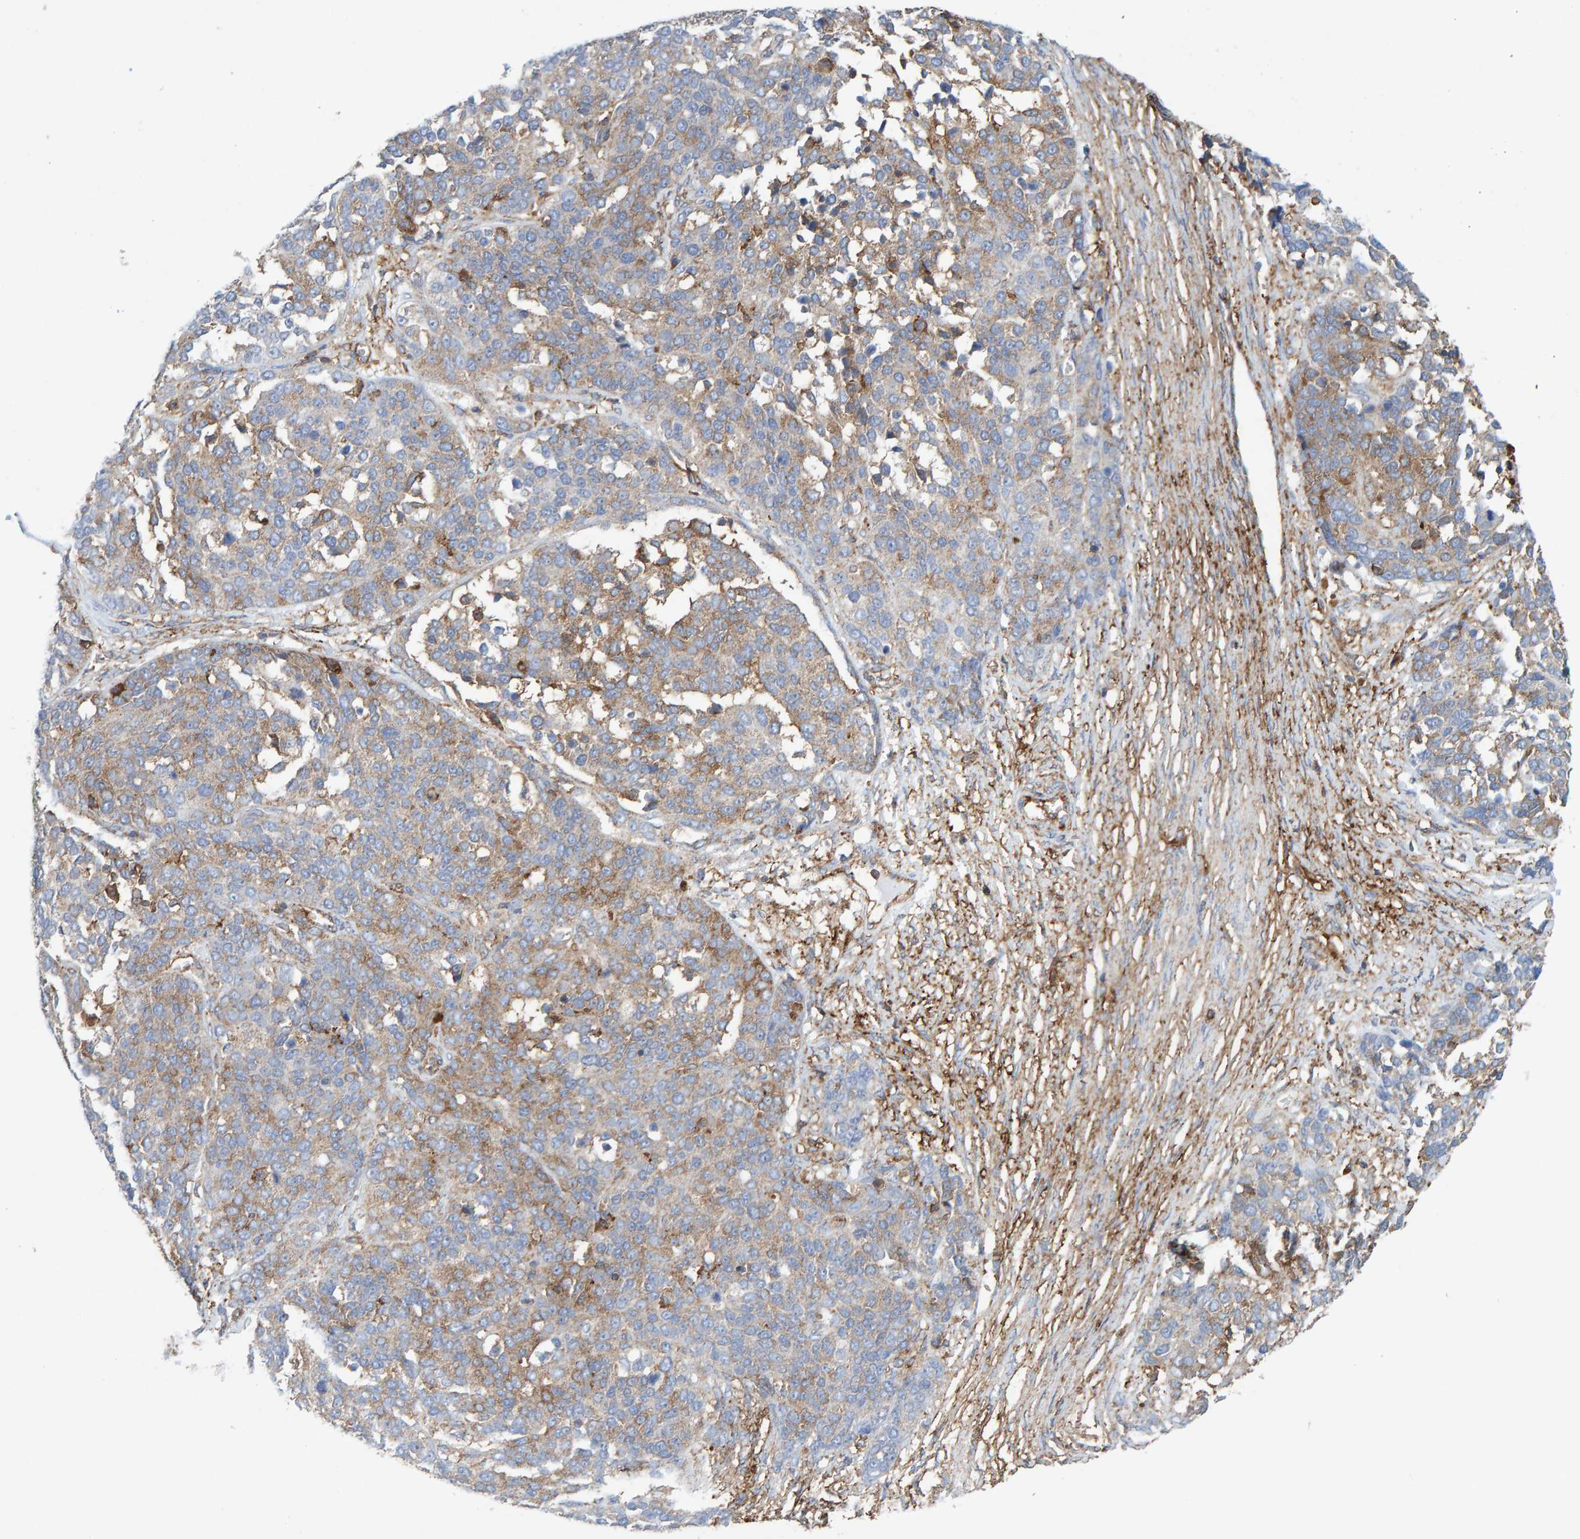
{"staining": {"intensity": "moderate", "quantity": "25%-75%", "location": "cytoplasmic/membranous"}, "tissue": "ovarian cancer", "cell_type": "Tumor cells", "image_type": "cancer", "snomed": [{"axis": "morphology", "description": "Cystadenocarcinoma, serous, NOS"}, {"axis": "topography", "description": "Ovary"}], "caption": "Immunohistochemistry (IHC) (DAB) staining of ovarian cancer (serous cystadenocarcinoma) reveals moderate cytoplasmic/membranous protein expression in approximately 25%-75% of tumor cells. The protein of interest is shown in brown color, while the nuclei are stained blue.", "gene": "MVP", "patient": {"sex": "female", "age": 44}}